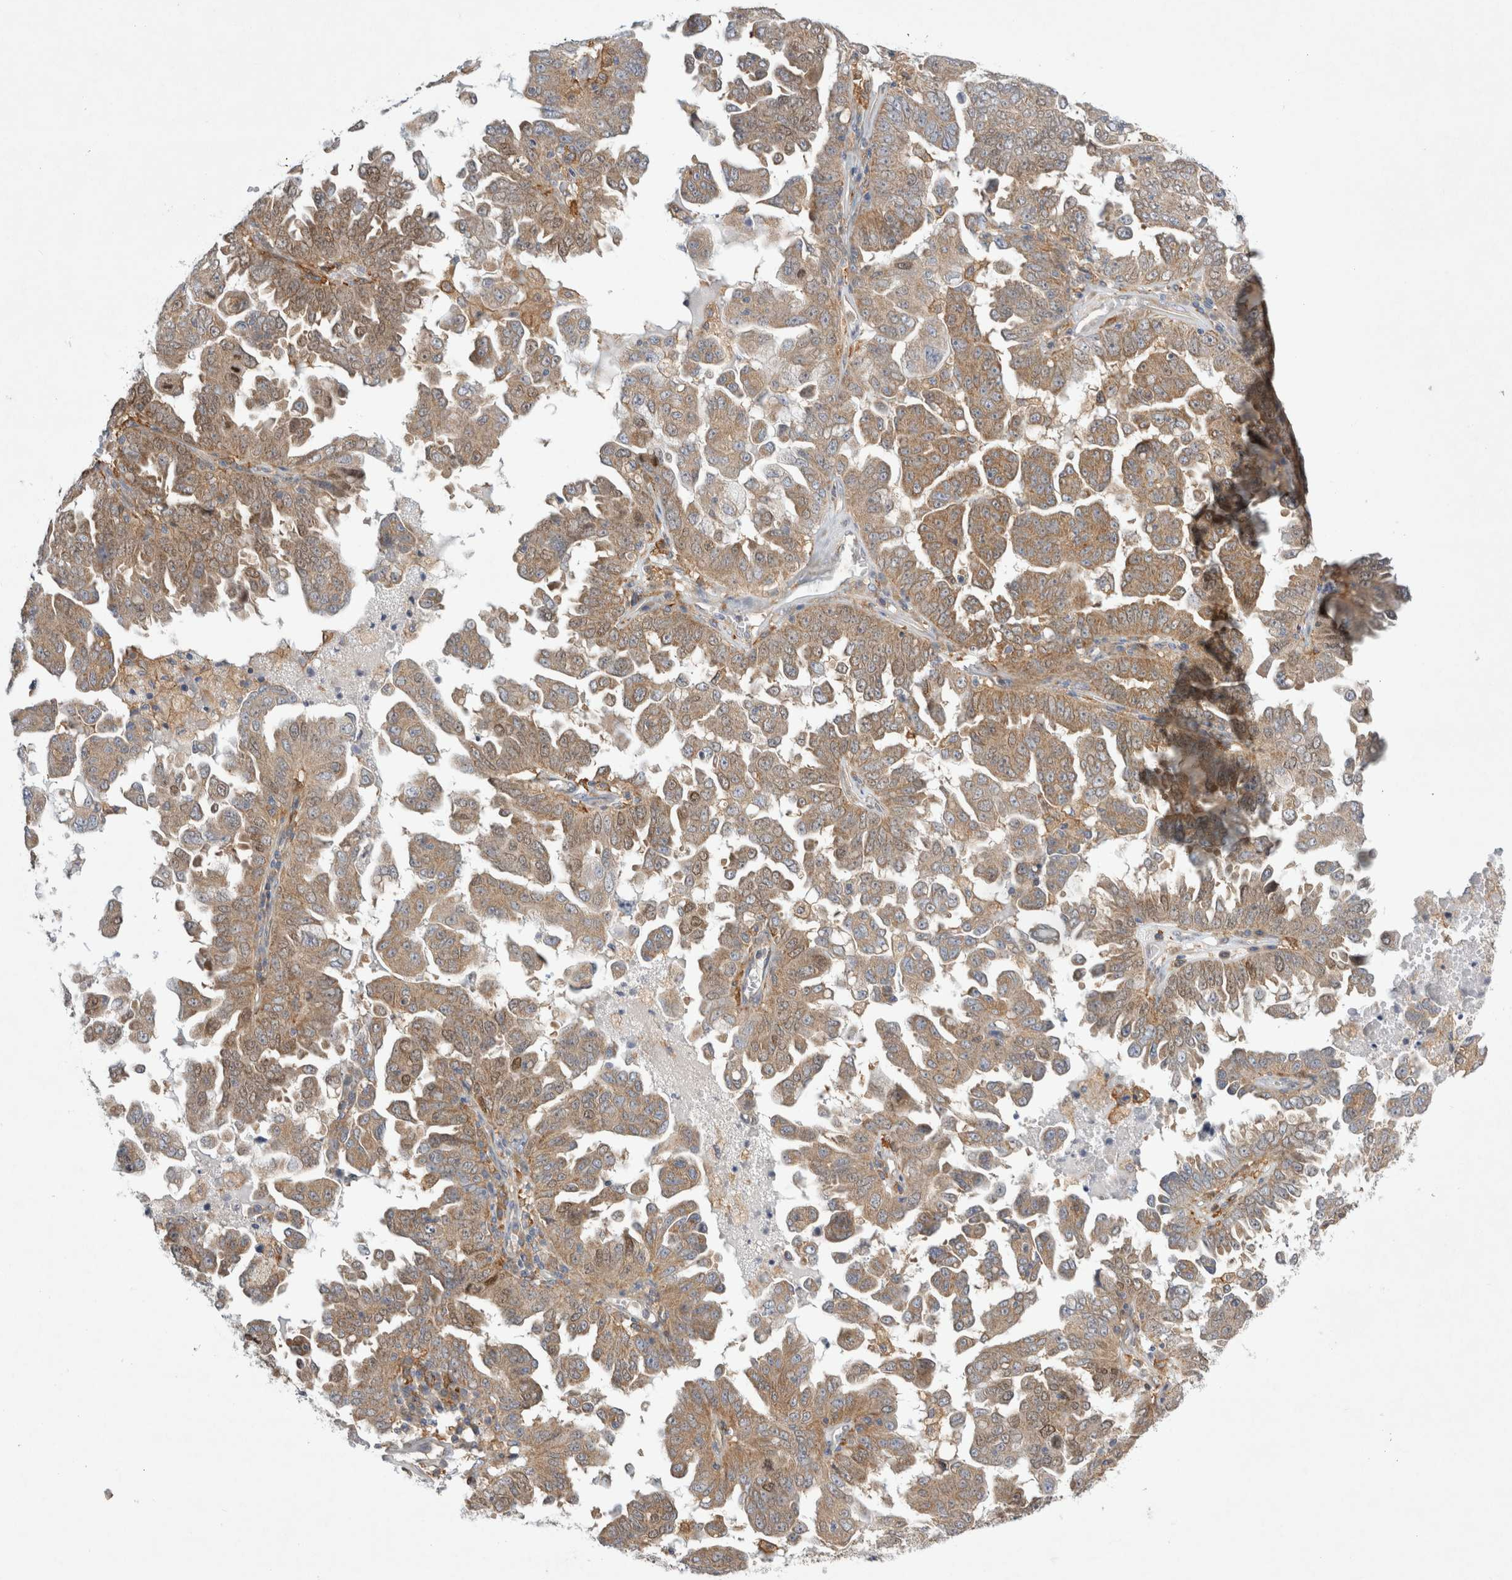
{"staining": {"intensity": "moderate", "quantity": ">75%", "location": "cytoplasmic/membranous"}, "tissue": "ovarian cancer", "cell_type": "Tumor cells", "image_type": "cancer", "snomed": [{"axis": "morphology", "description": "Carcinoma, endometroid"}, {"axis": "topography", "description": "Ovary"}], "caption": "Immunohistochemical staining of human ovarian endometroid carcinoma exhibits moderate cytoplasmic/membranous protein staining in about >75% of tumor cells. Immunohistochemistry (ihc) stains the protein of interest in brown and the nuclei are stained blue.", "gene": "CDCA7L", "patient": {"sex": "female", "age": 62}}